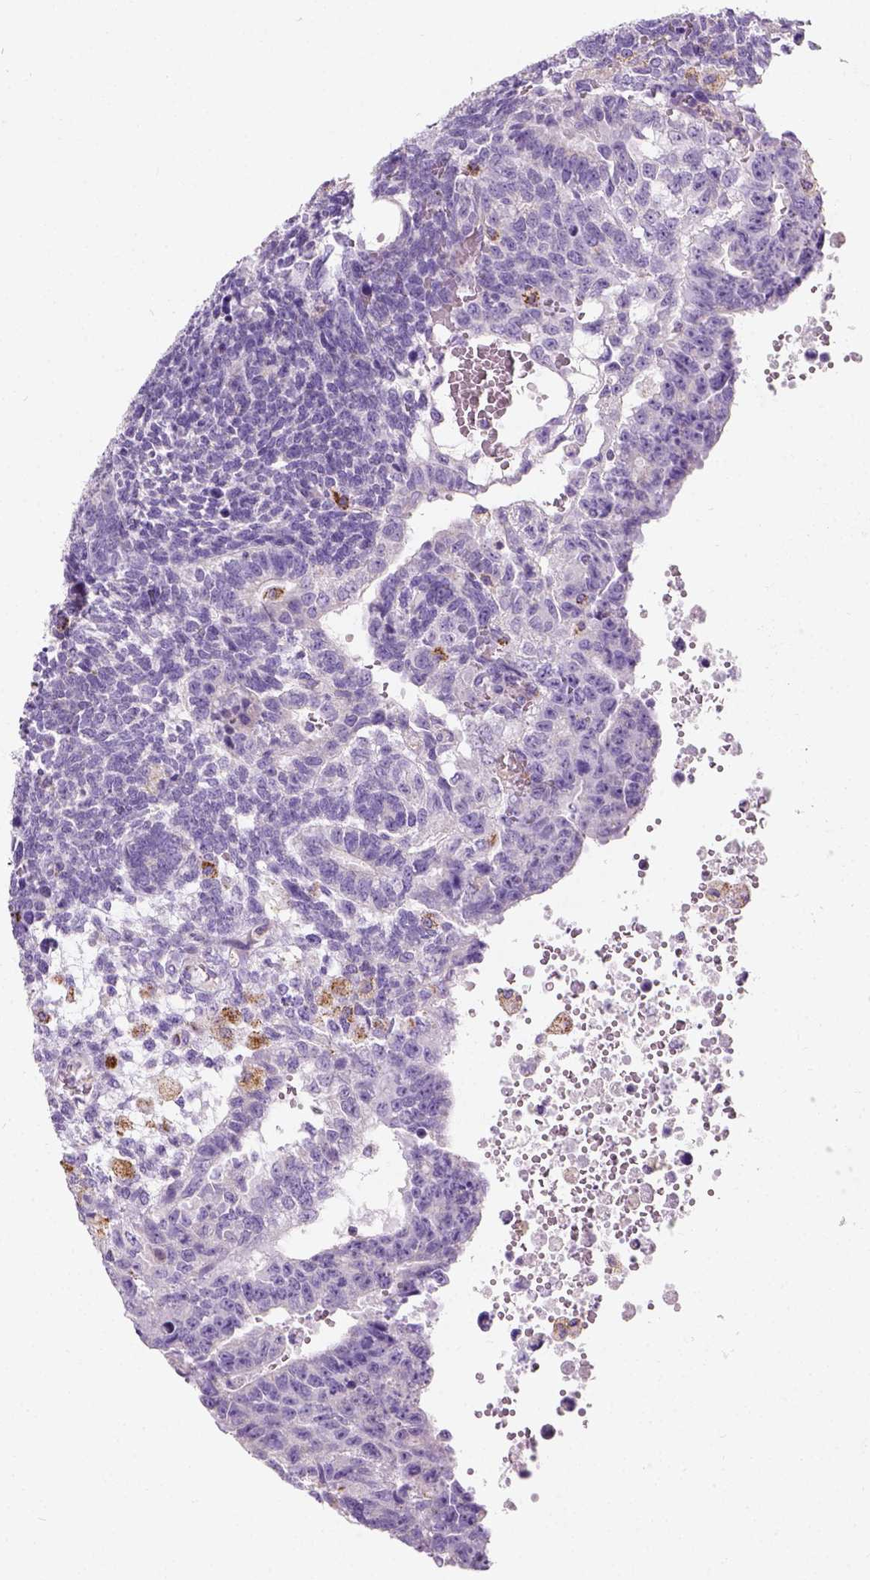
{"staining": {"intensity": "negative", "quantity": "none", "location": "none"}, "tissue": "testis cancer", "cell_type": "Tumor cells", "image_type": "cancer", "snomed": [{"axis": "morphology", "description": "Carcinoma, Embryonal, NOS"}, {"axis": "topography", "description": "Testis"}], "caption": "Tumor cells show no significant protein positivity in testis cancer (embryonal carcinoma).", "gene": "CHODL", "patient": {"sex": "male", "age": 24}}